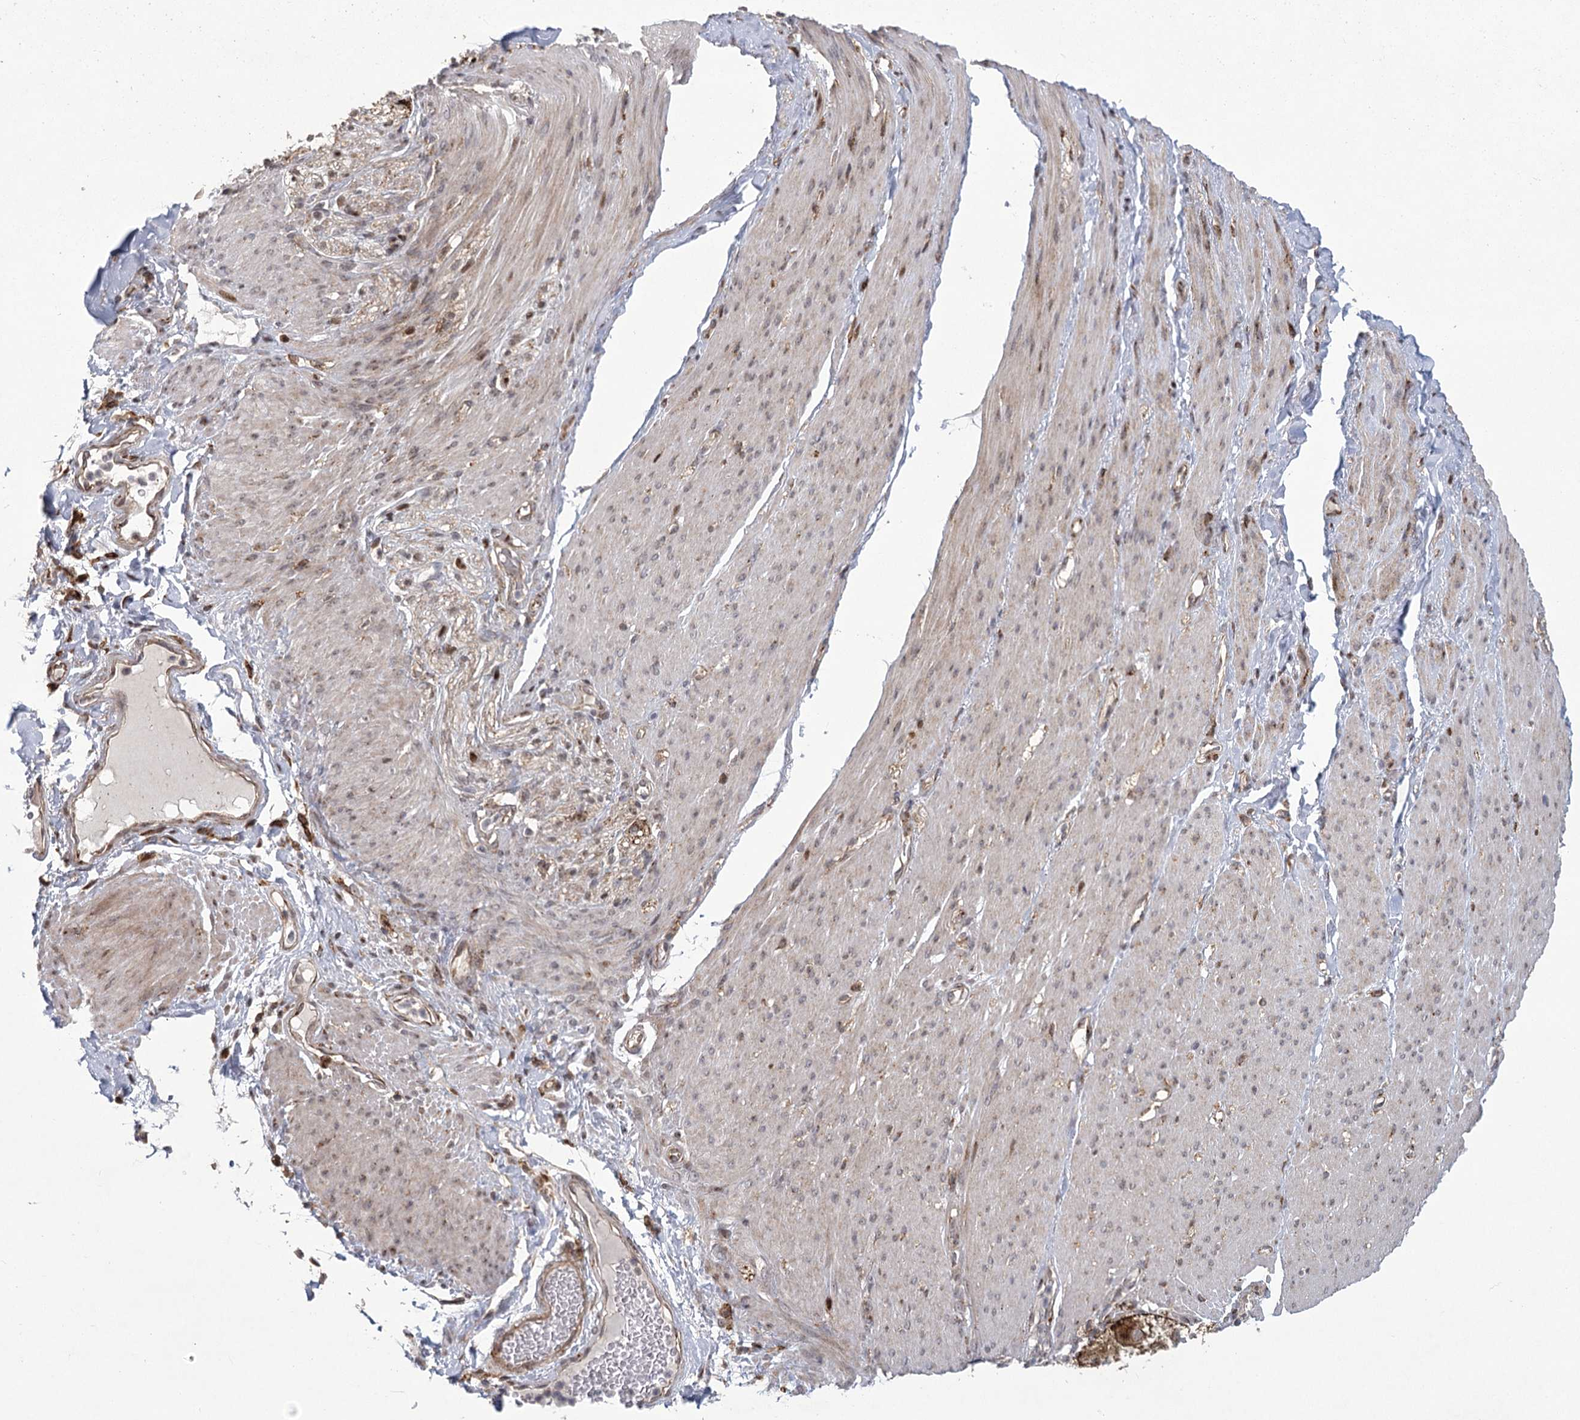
{"staining": {"intensity": "negative", "quantity": "none", "location": "none"}, "tissue": "adipose tissue", "cell_type": "Adipocytes", "image_type": "normal", "snomed": [{"axis": "morphology", "description": "Normal tissue, NOS"}, {"axis": "topography", "description": "Colon"}, {"axis": "topography", "description": "Peripheral nerve tissue"}], "caption": "Adipocytes show no significant staining in normal adipose tissue.", "gene": "PARM1", "patient": {"sex": "female", "age": 61}}